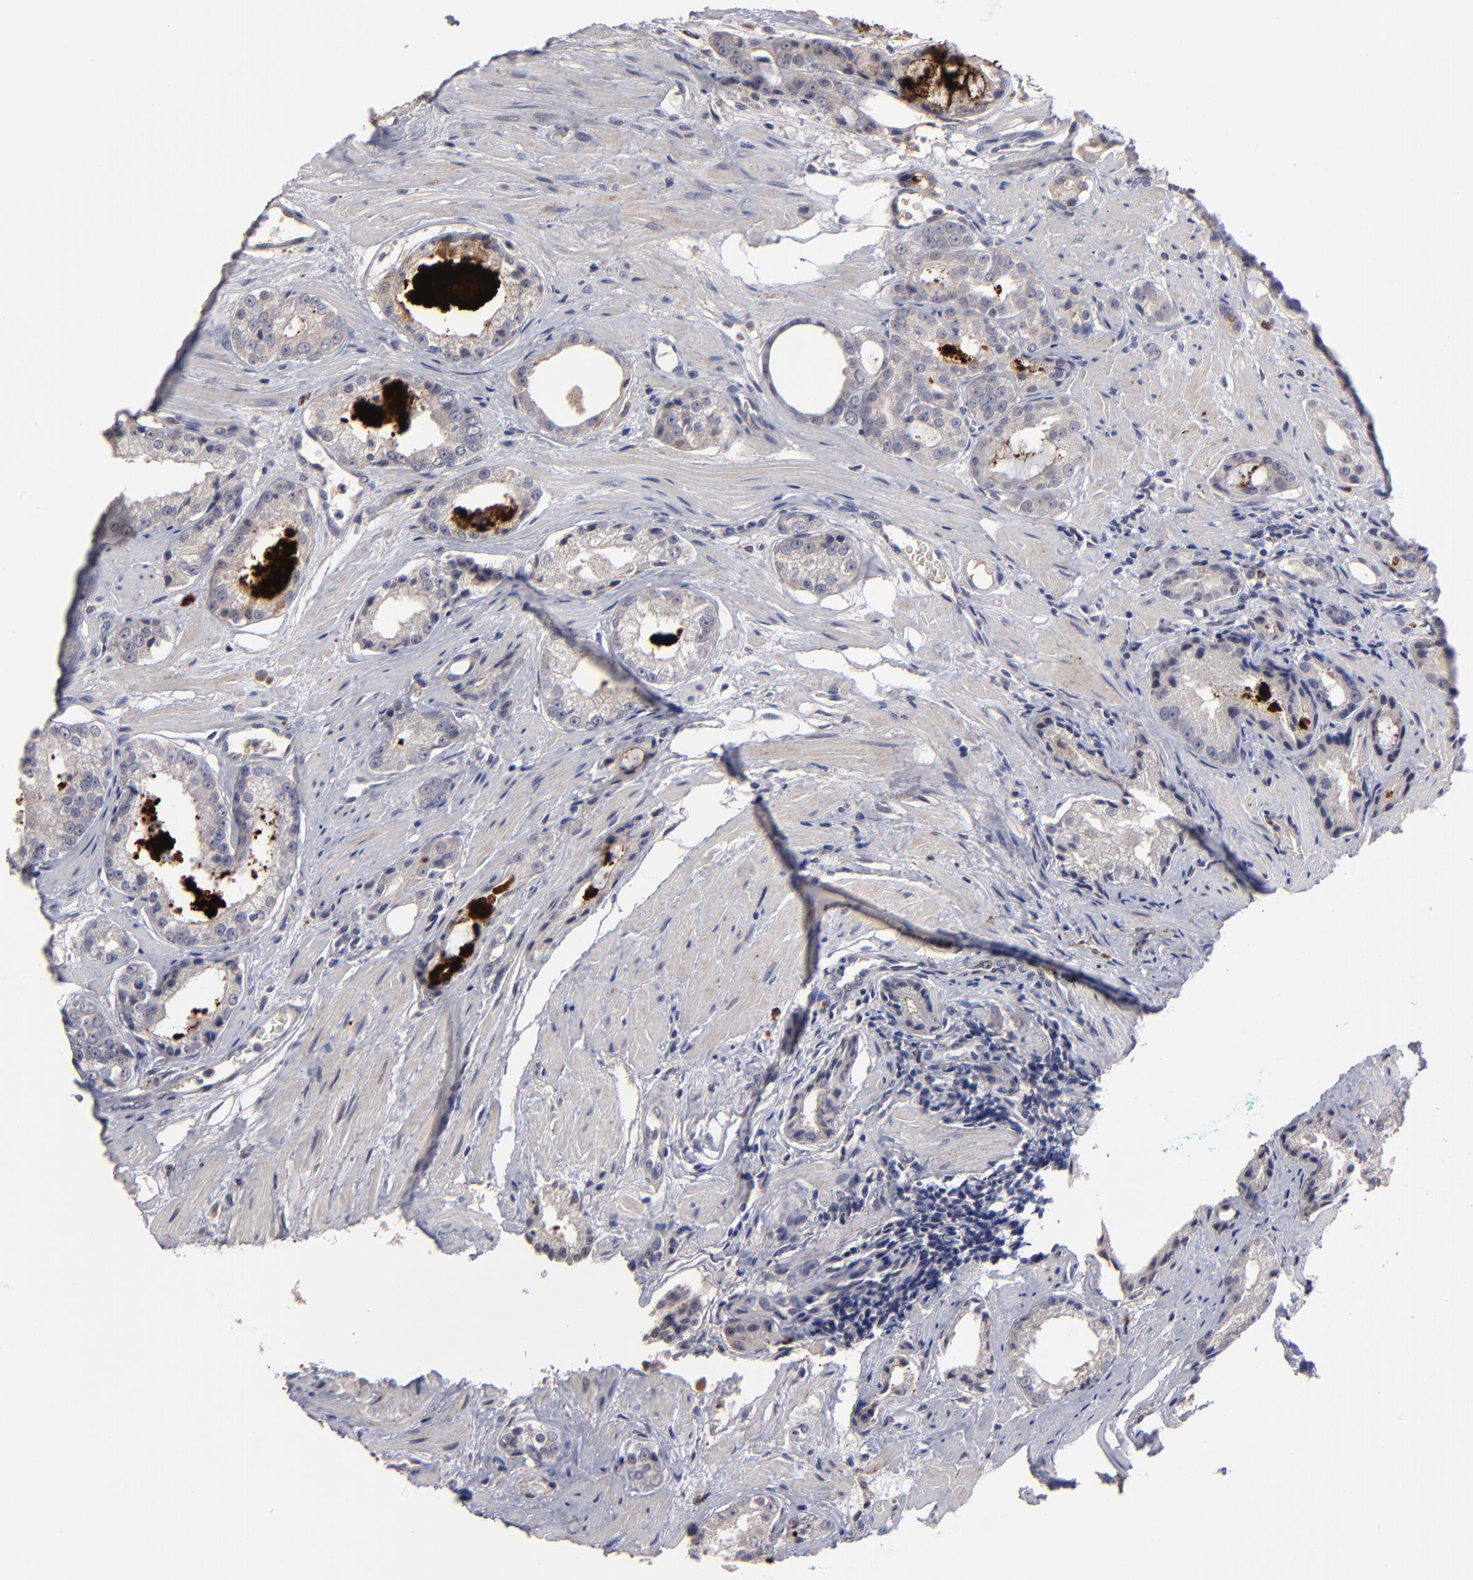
{"staining": {"intensity": "negative", "quantity": "none", "location": "none"}, "tissue": "prostate cancer", "cell_type": "Tumor cells", "image_type": "cancer", "snomed": [{"axis": "morphology", "description": "Adenocarcinoma, Medium grade"}, {"axis": "topography", "description": "Prostate"}], "caption": "Immunohistochemistry (IHC) of human prostate medium-grade adenocarcinoma demonstrates no positivity in tumor cells.", "gene": "GPM6B", "patient": {"sex": "male", "age": 60}}